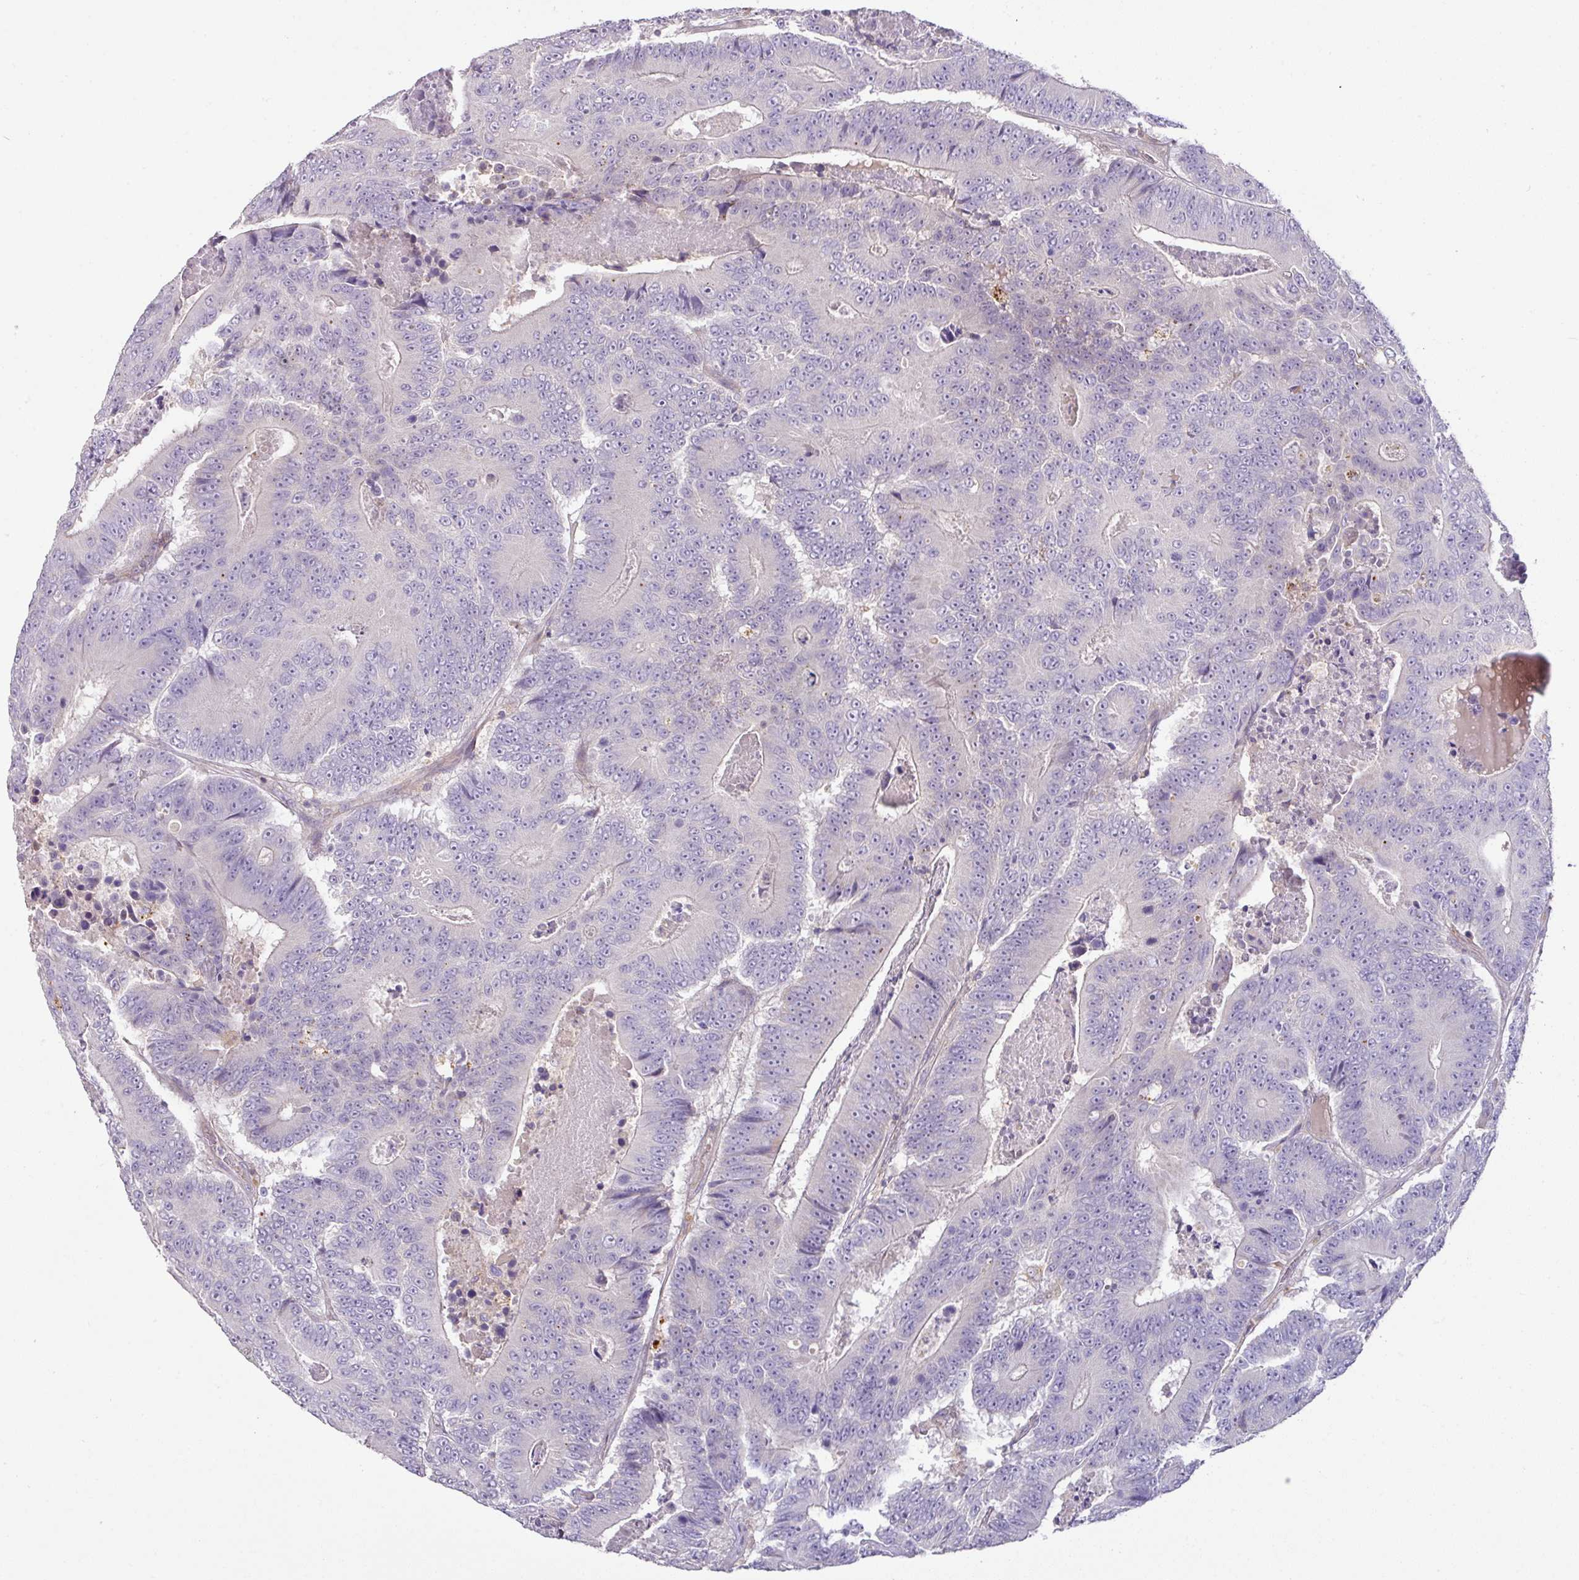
{"staining": {"intensity": "negative", "quantity": "none", "location": "none"}, "tissue": "colorectal cancer", "cell_type": "Tumor cells", "image_type": "cancer", "snomed": [{"axis": "morphology", "description": "Adenocarcinoma, NOS"}, {"axis": "topography", "description": "Colon"}], "caption": "High power microscopy image of an immunohistochemistry (IHC) photomicrograph of colorectal adenocarcinoma, revealing no significant staining in tumor cells. (DAB (3,3'-diaminobenzidine) immunohistochemistry (IHC), high magnification).", "gene": "HOXC13", "patient": {"sex": "male", "age": 83}}